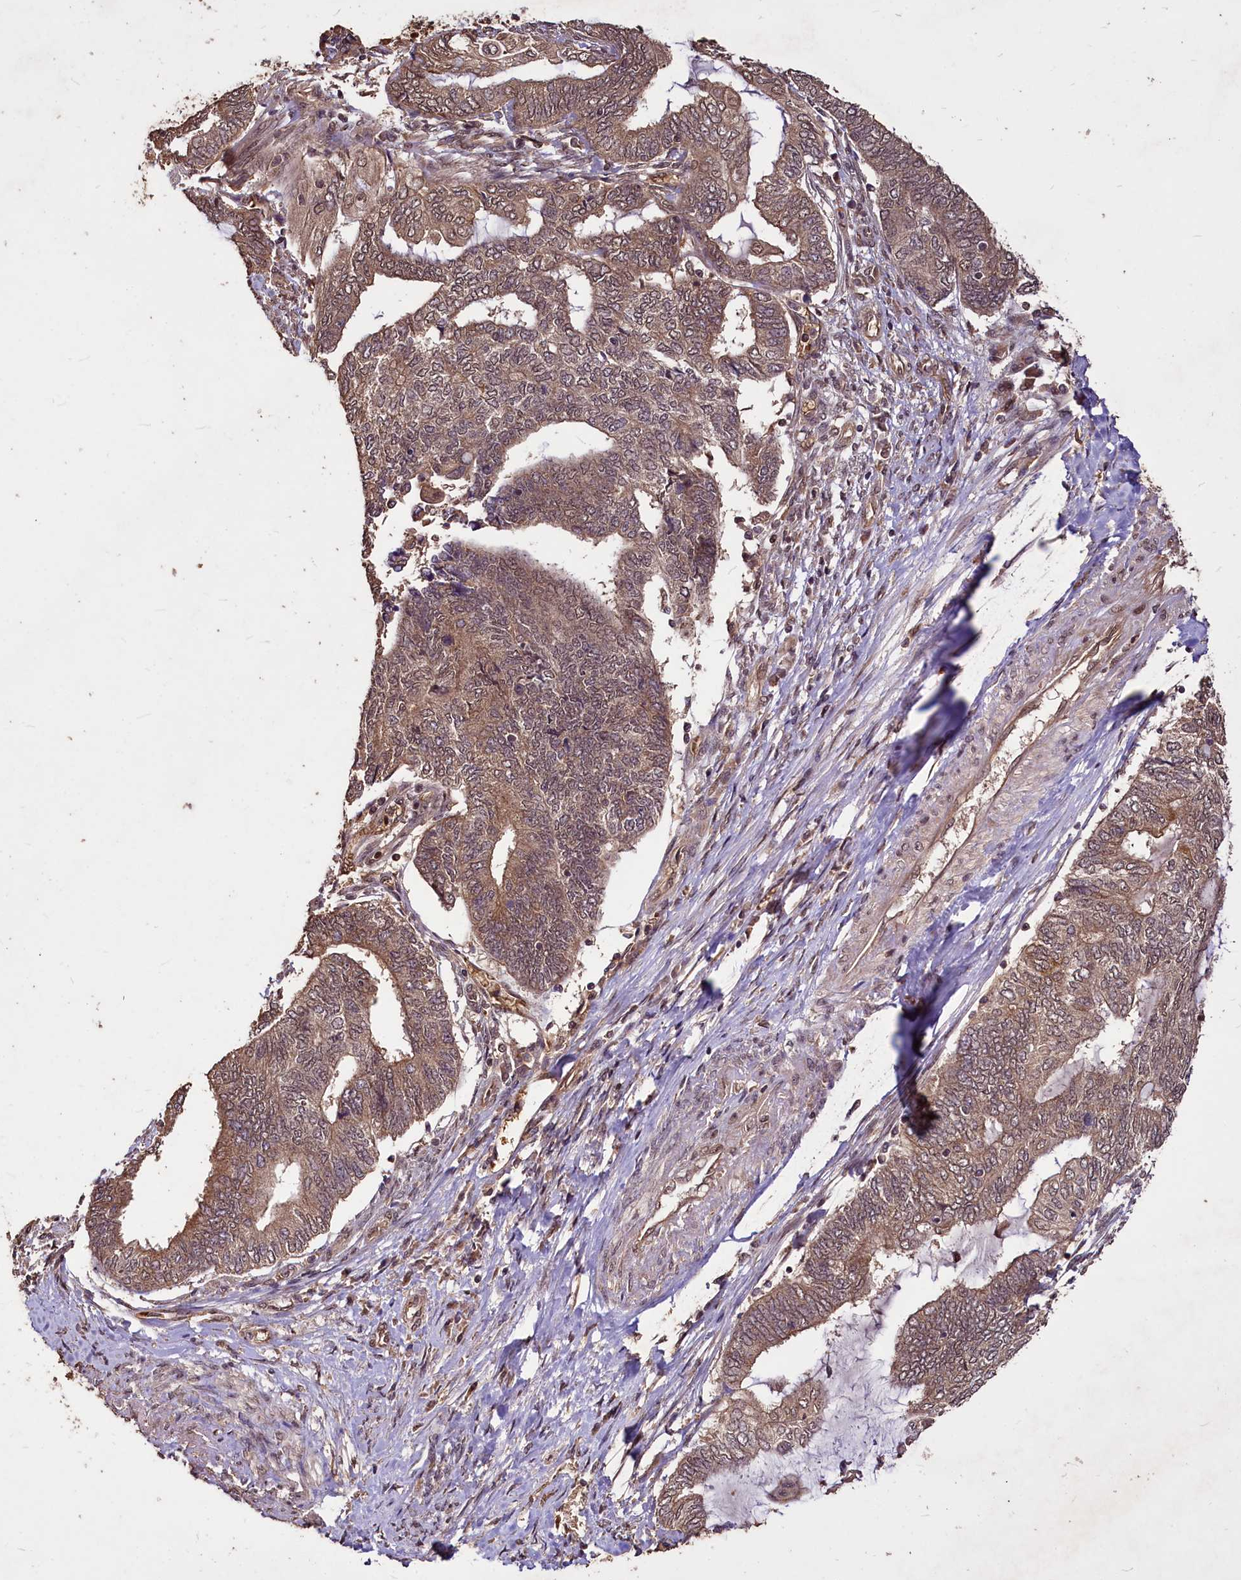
{"staining": {"intensity": "moderate", "quantity": ">75%", "location": "cytoplasmic/membranous"}, "tissue": "endometrial cancer", "cell_type": "Tumor cells", "image_type": "cancer", "snomed": [{"axis": "morphology", "description": "Adenocarcinoma, NOS"}, {"axis": "topography", "description": "Uterus"}, {"axis": "topography", "description": "Endometrium"}], "caption": "Protein analysis of endometrial cancer (adenocarcinoma) tissue demonstrates moderate cytoplasmic/membranous staining in about >75% of tumor cells.", "gene": "VPS51", "patient": {"sex": "female", "age": 70}}